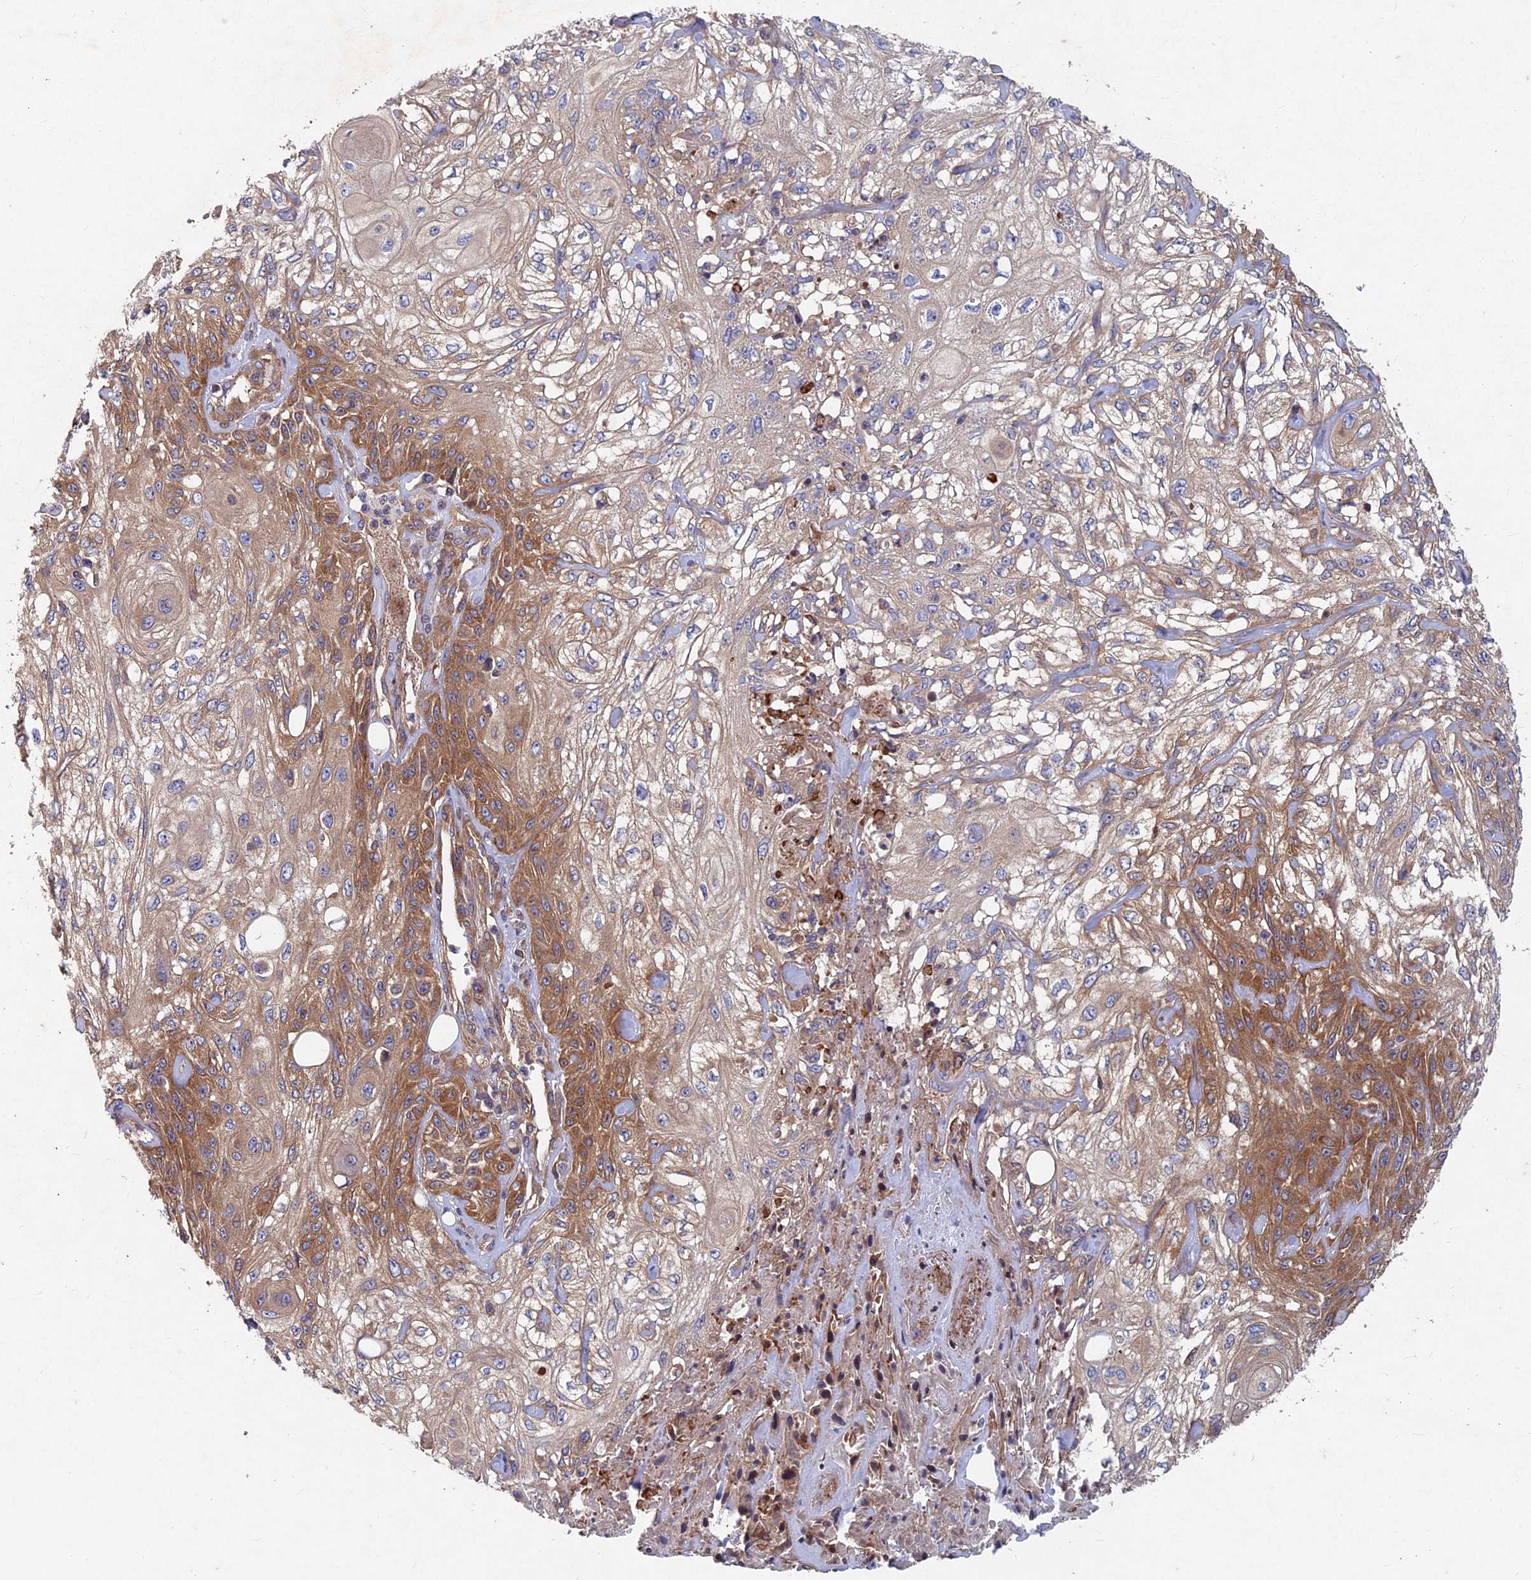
{"staining": {"intensity": "strong", "quantity": "25%-75%", "location": "cytoplasmic/membranous"}, "tissue": "skin cancer", "cell_type": "Tumor cells", "image_type": "cancer", "snomed": [{"axis": "morphology", "description": "Squamous cell carcinoma, NOS"}, {"axis": "morphology", "description": "Squamous cell carcinoma, metastatic, NOS"}, {"axis": "topography", "description": "Skin"}, {"axis": "topography", "description": "Lymph node"}], "caption": "Immunohistochemical staining of human skin metastatic squamous cell carcinoma shows high levels of strong cytoplasmic/membranous positivity in approximately 25%-75% of tumor cells. Nuclei are stained in blue.", "gene": "NCAPG", "patient": {"sex": "male", "age": 75}}